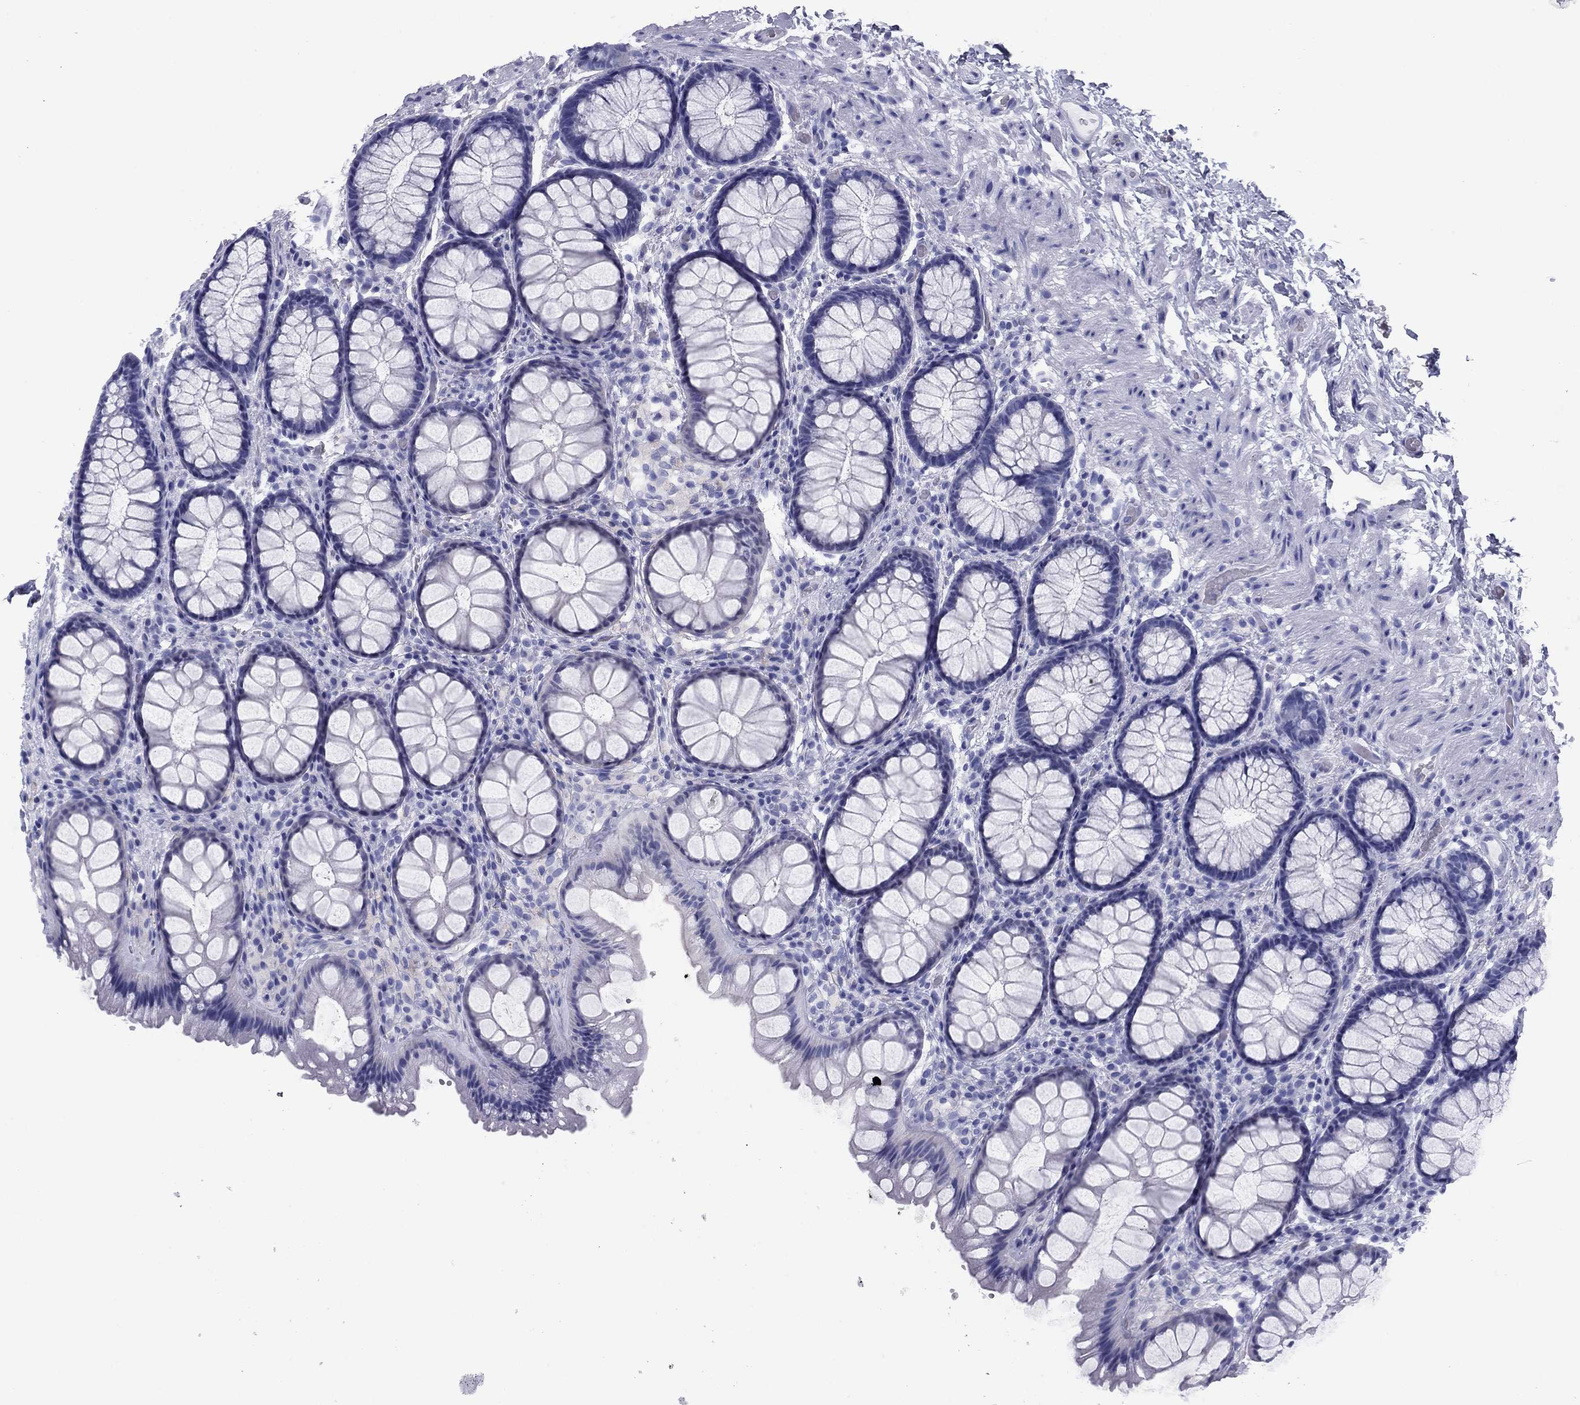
{"staining": {"intensity": "negative", "quantity": "none", "location": "none"}, "tissue": "rectum", "cell_type": "Glandular cells", "image_type": "normal", "snomed": [{"axis": "morphology", "description": "Normal tissue, NOS"}, {"axis": "topography", "description": "Rectum"}], "caption": "This is an immunohistochemistry (IHC) micrograph of benign rectum. There is no positivity in glandular cells.", "gene": "TCFL5", "patient": {"sex": "female", "age": 62}}